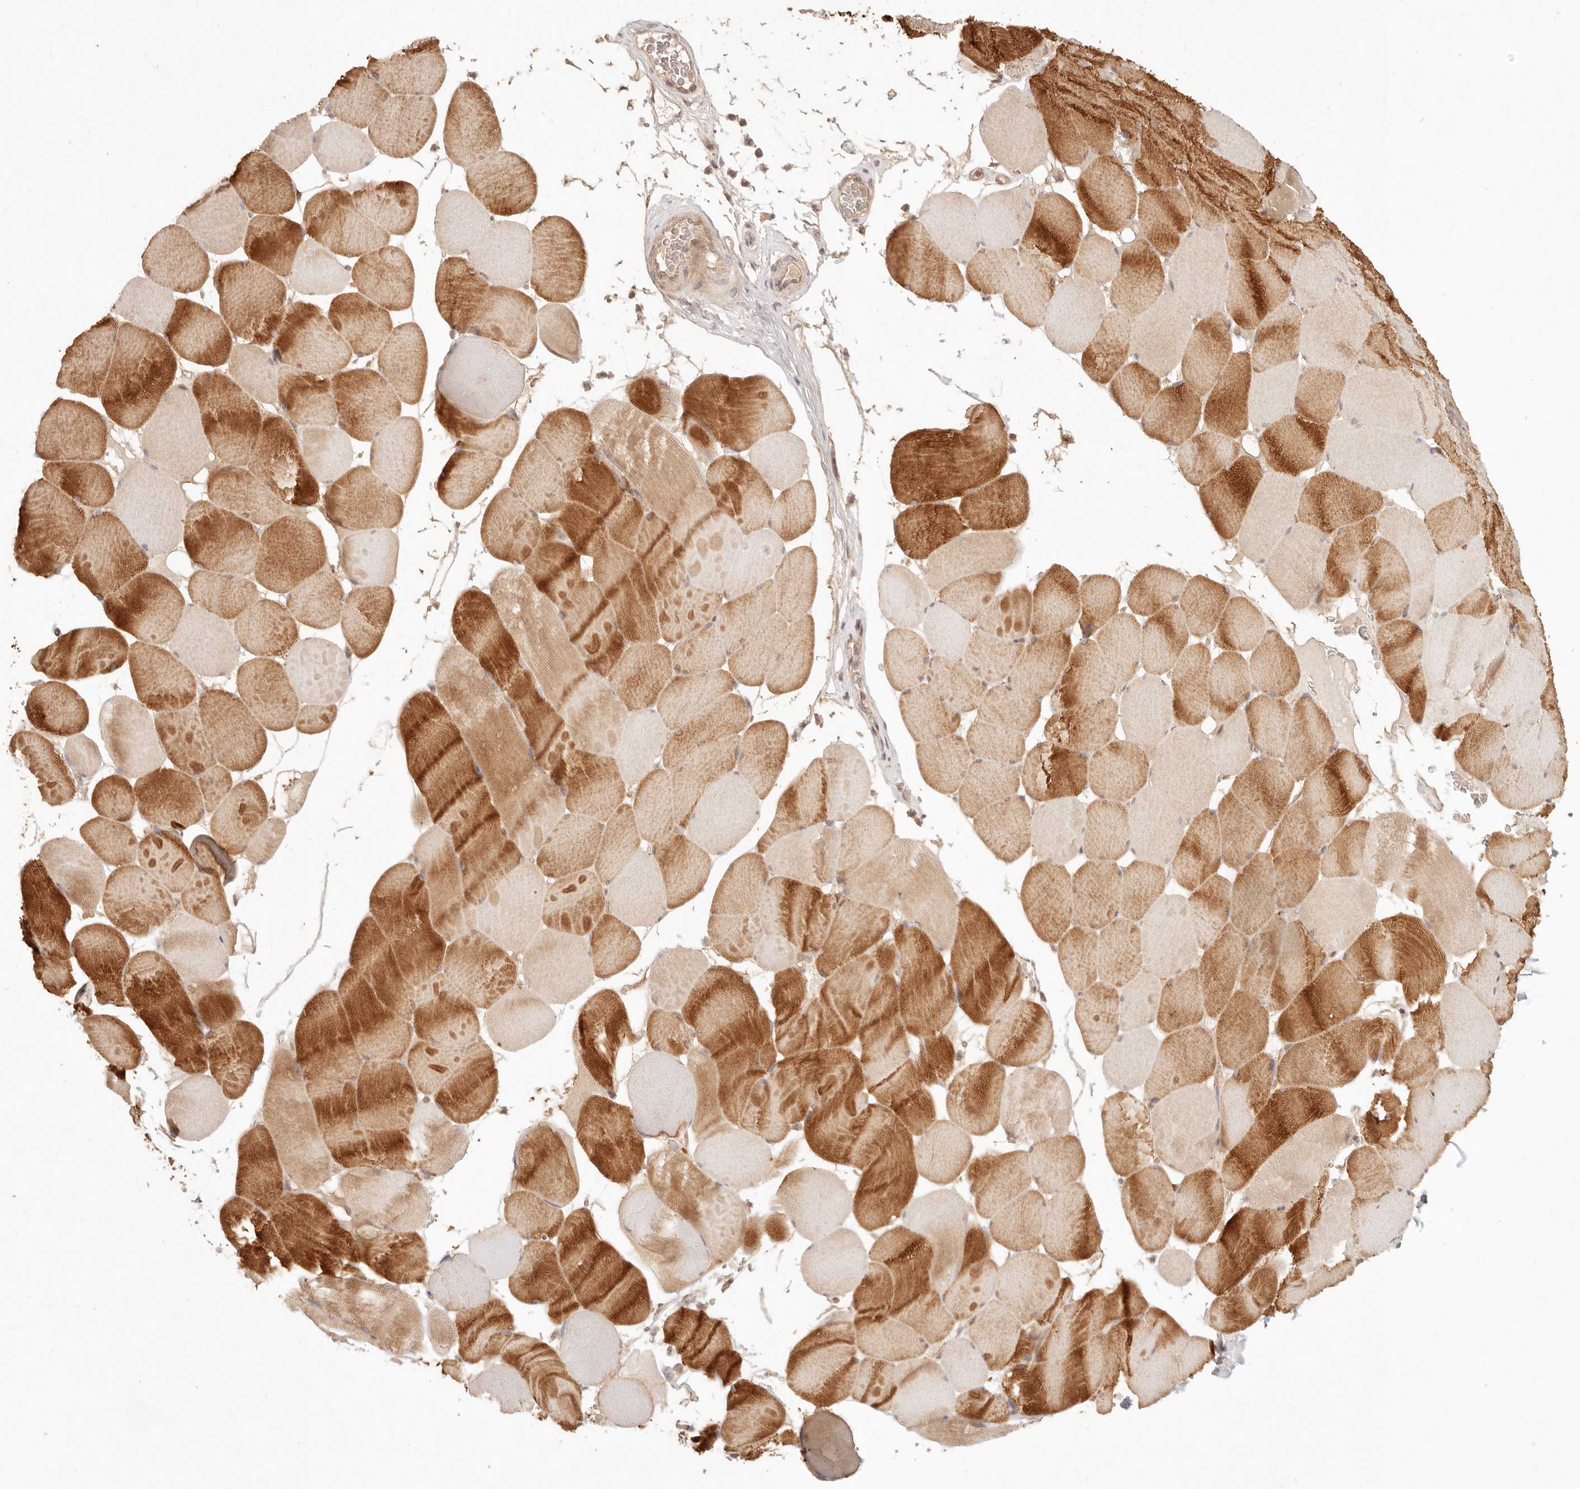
{"staining": {"intensity": "strong", "quantity": "25%-75%", "location": "cytoplasmic/membranous"}, "tissue": "skeletal muscle", "cell_type": "Myocytes", "image_type": "normal", "snomed": [{"axis": "morphology", "description": "Normal tissue, NOS"}, {"axis": "topography", "description": "Skeletal muscle"}], "caption": "Skeletal muscle was stained to show a protein in brown. There is high levels of strong cytoplasmic/membranous positivity in about 25%-75% of myocytes. The staining was performed using DAB, with brown indicating positive protein expression. Nuclei are stained blue with hematoxylin.", "gene": "PPP1R3B", "patient": {"sex": "male", "age": 62}}